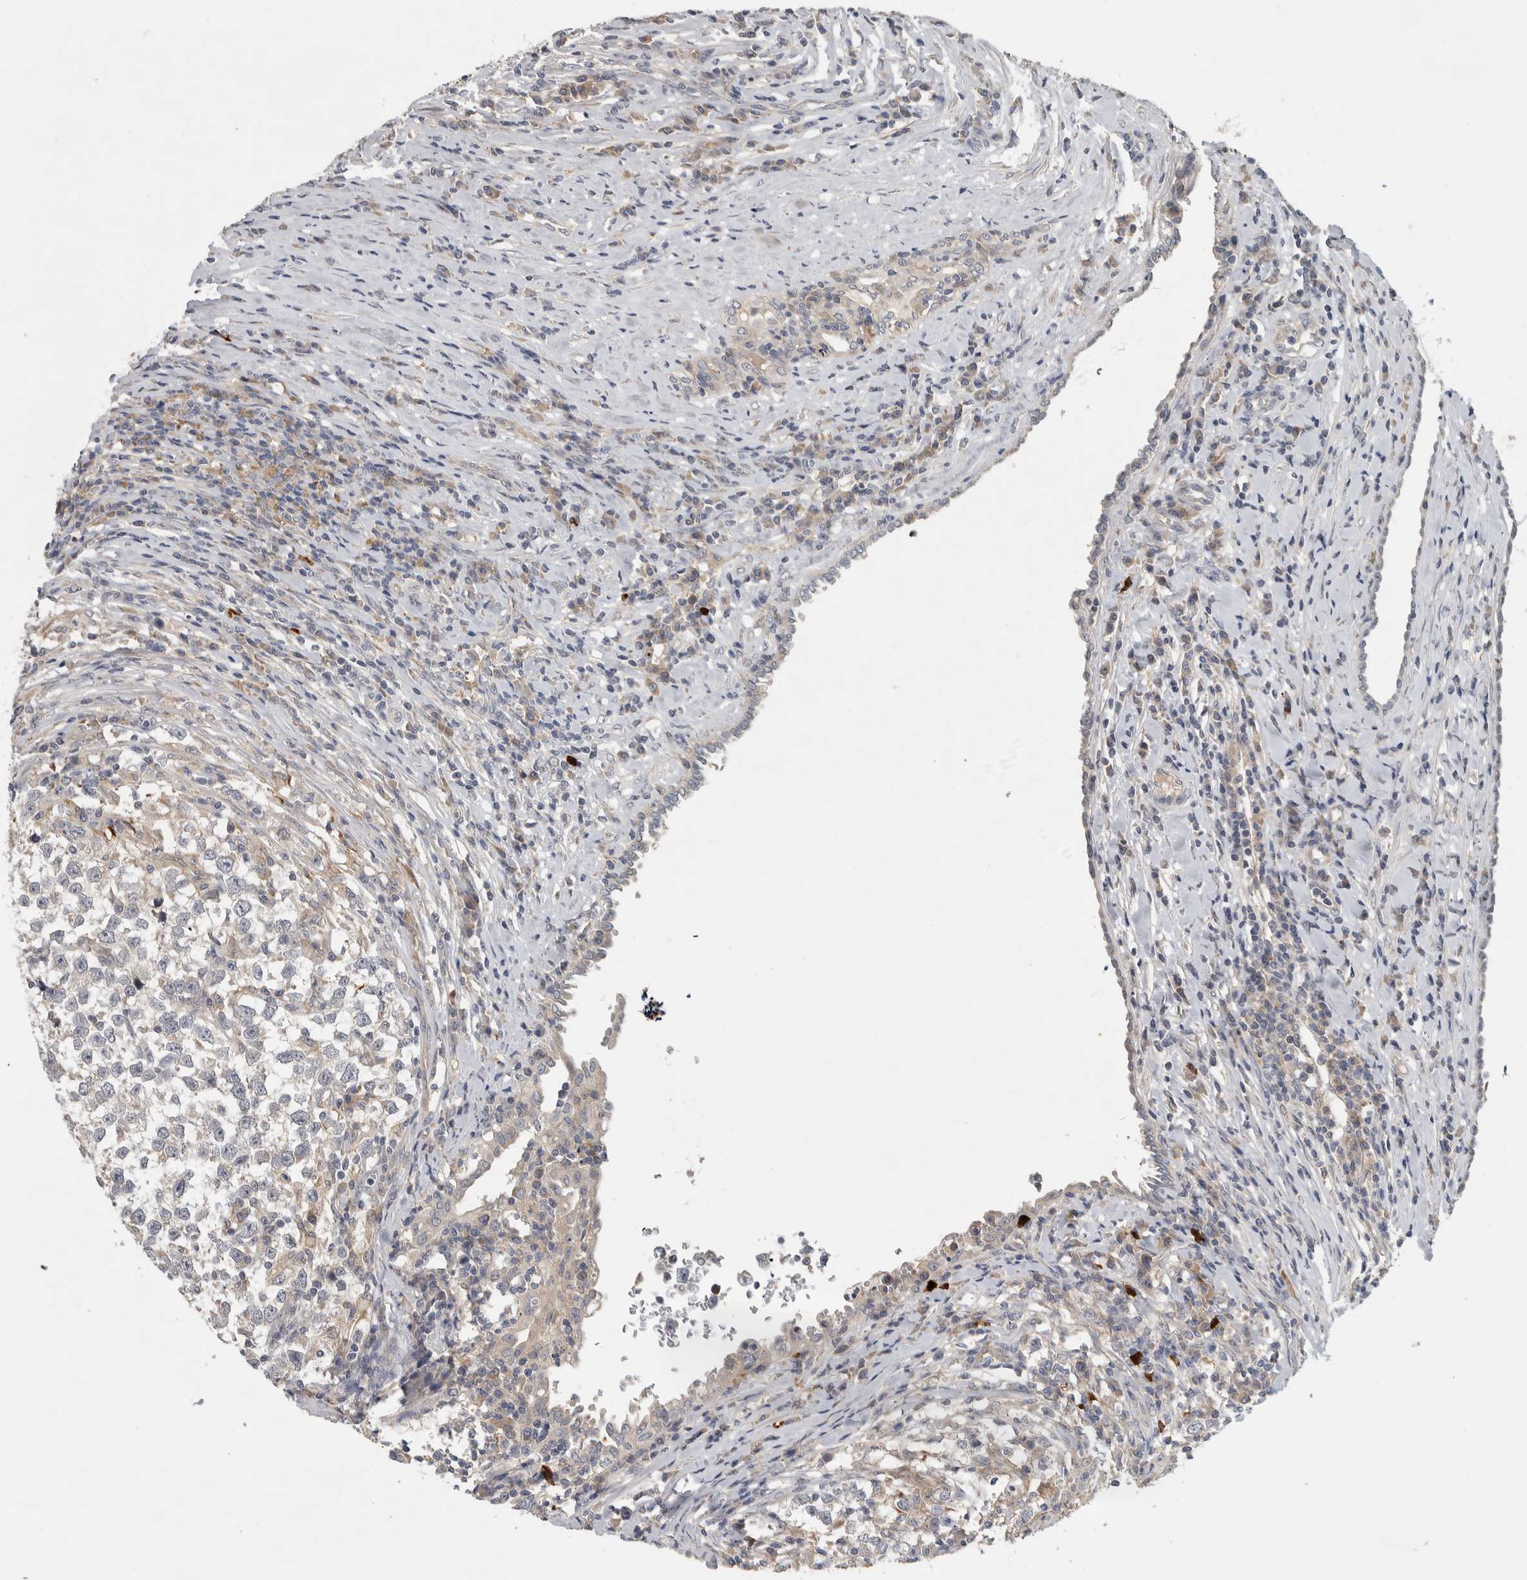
{"staining": {"intensity": "negative", "quantity": "none", "location": "none"}, "tissue": "testis cancer", "cell_type": "Tumor cells", "image_type": "cancer", "snomed": [{"axis": "morphology", "description": "Normal tissue, NOS"}, {"axis": "morphology", "description": "Seminoma, NOS"}, {"axis": "topography", "description": "Testis"}], "caption": "This is a photomicrograph of immunohistochemistry (IHC) staining of seminoma (testis), which shows no positivity in tumor cells. The staining is performed using DAB (3,3'-diaminobenzidine) brown chromogen with nuclei counter-stained in using hematoxylin.", "gene": "ADPRM", "patient": {"sex": "male", "age": 43}}